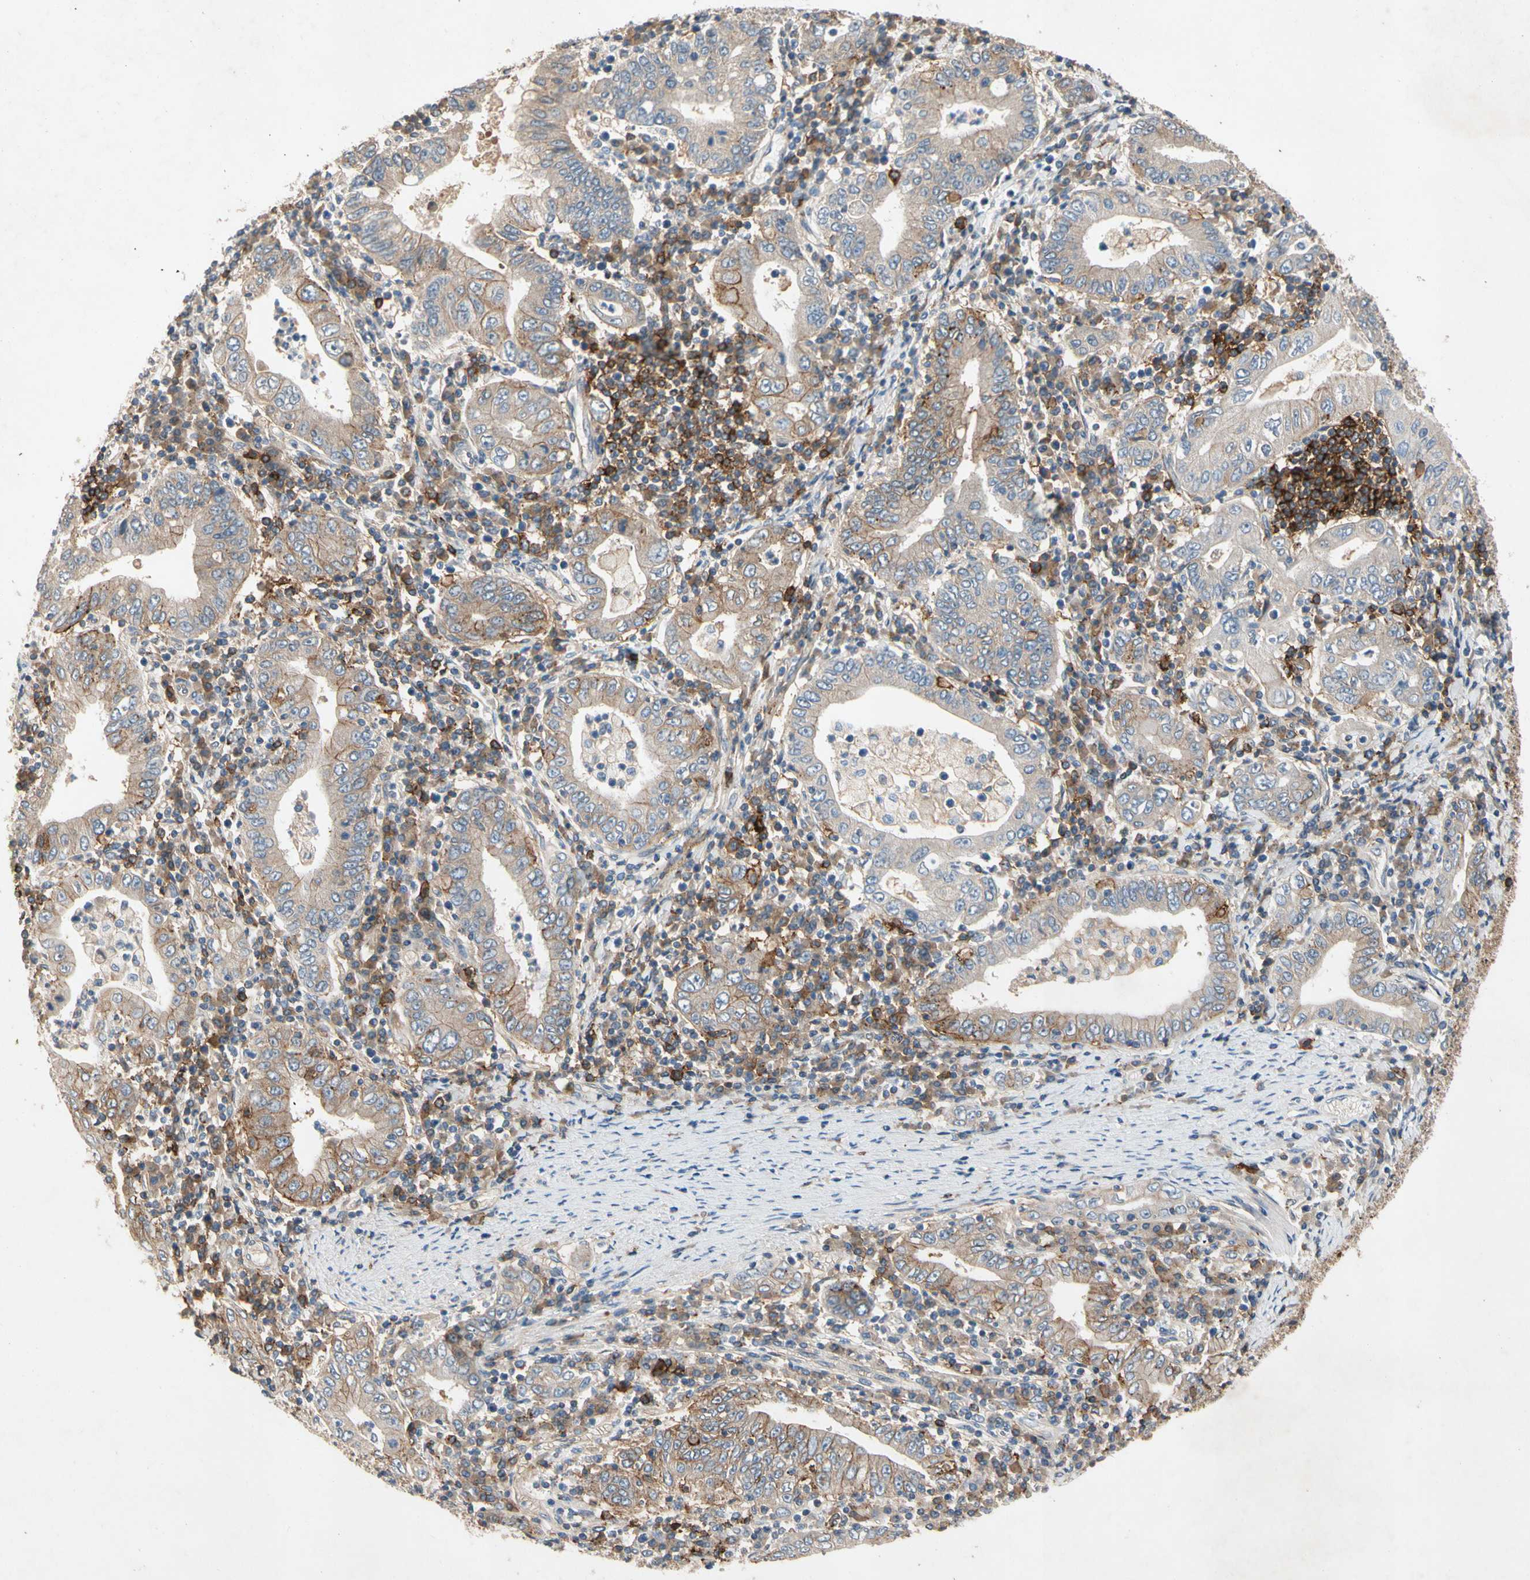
{"staining": {"intensity": "weak", "quantity": ">75%", "location": "cytoplasmic/membranous"}, "tissue": "stomach cancer", "cell_type": "Tumor cells", "image_type": "cancer", "snomed": [{"axis": "morphology", "description": "Normal tissue, NOS"}, {"axis": "morphology", "description": "Adenocarcinoma, NOS"}, {"axis": "topography", "description": "Esophagus"}, {"axis": "topography", "description": "Stomach, upper"}, {"axis": "topography", "description": "Peripheral nerve tissue"}], "caption": "Immunohistochemical staining of human stomach cancer (adenocarcinoma) demonstrates low levels of weak cytoplasmic/membranous expression in approximately >75% of tumor cells.", "gene": "NDFIP2", "patient": {"sex": "male", "age": 62}}